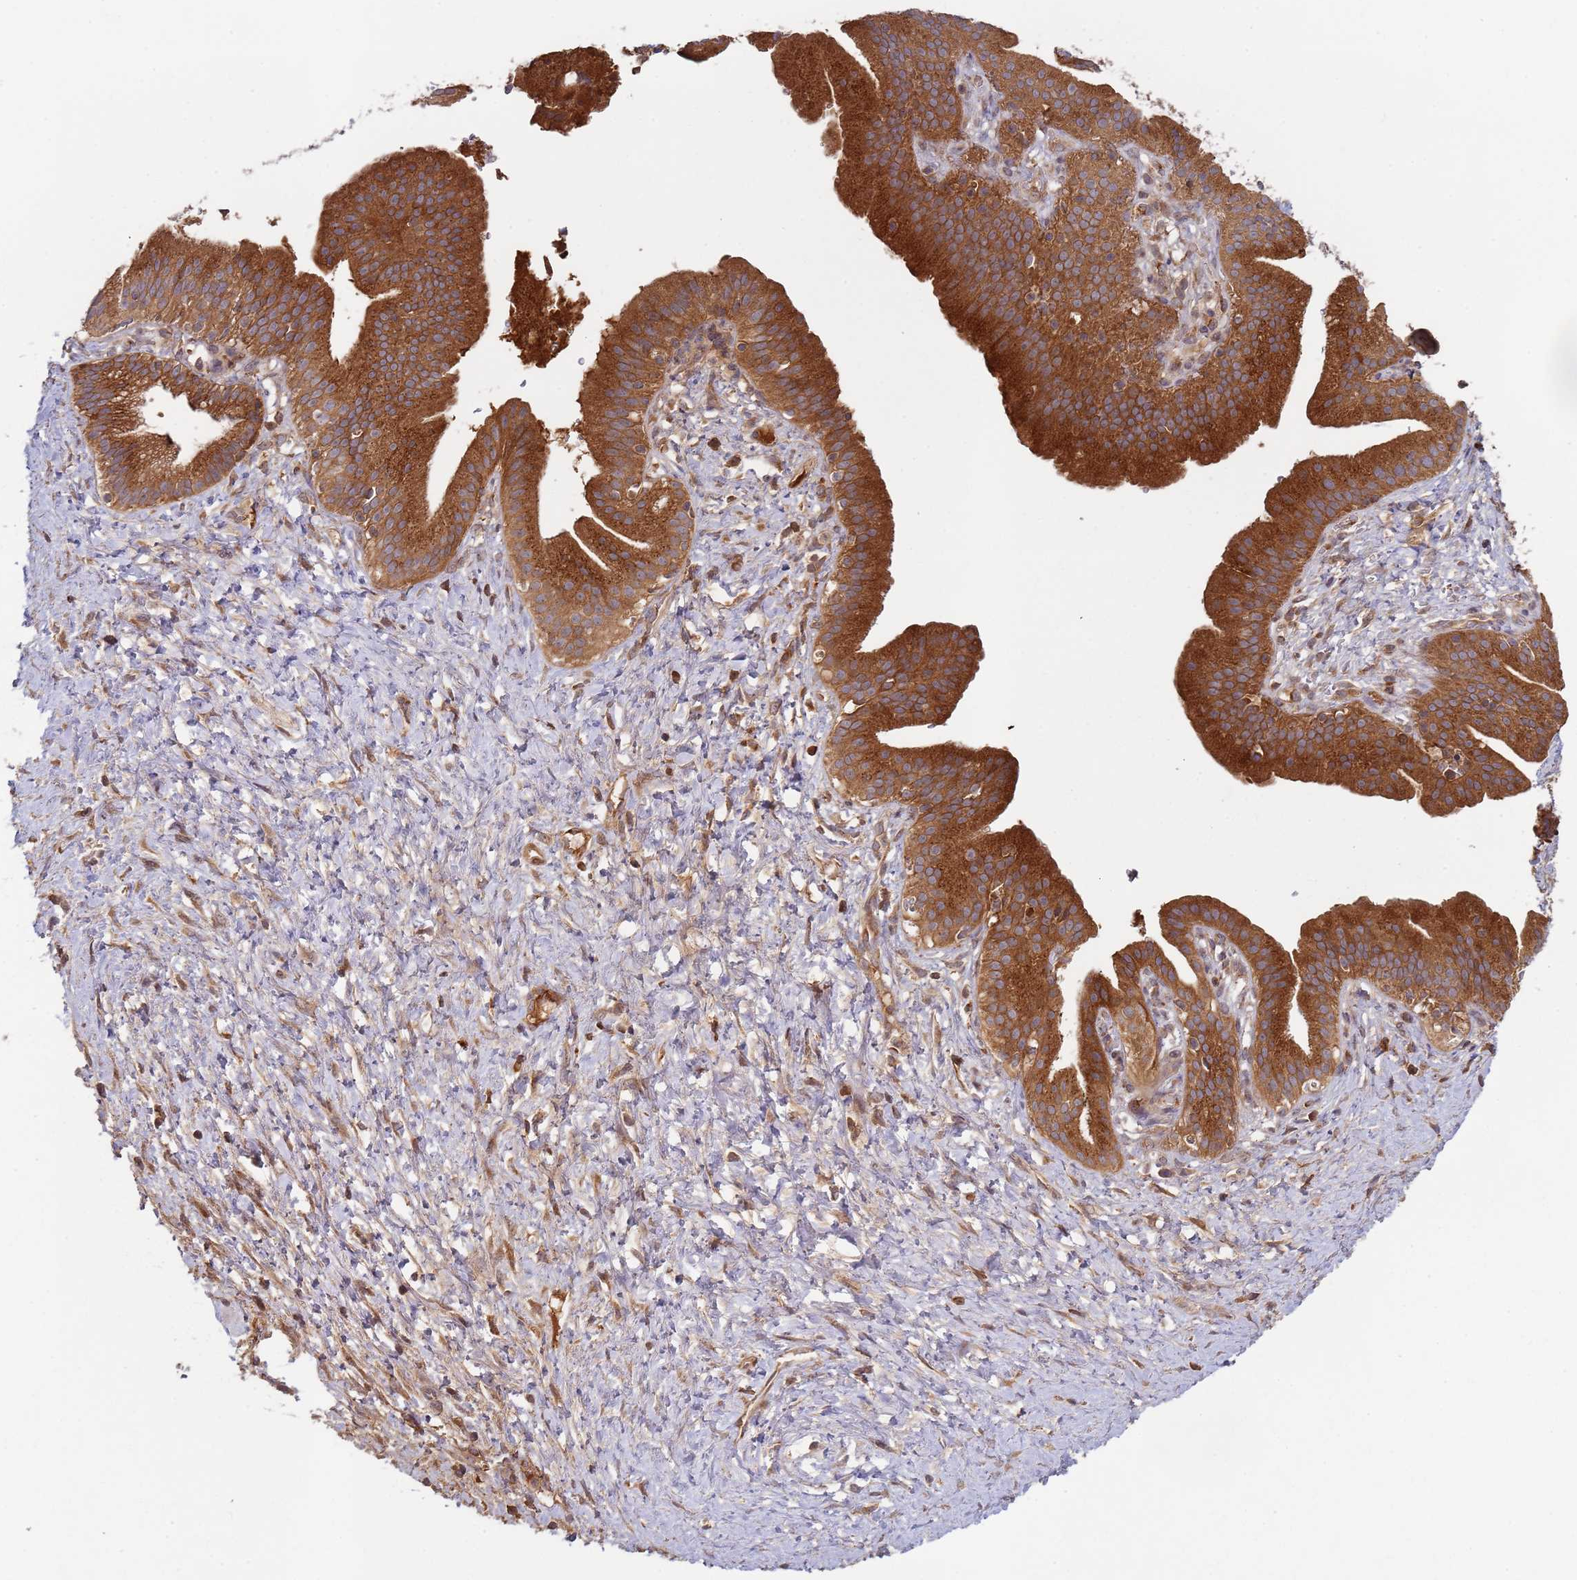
{"staining": {"intensity": "strong", "quantity": ">75%", "location": "cytoplasmic/membranous"}, "tissue": "pancreatic cancer", "cell_type": "Tumor cells", "image_type": "cancer", "snomed": [{"axis": "morphology", "description": "Adenocarcinoma, NOS"}, {"axis": "topography", "description": "Pancreas"}], "caption": "Pancreatic adenocarcinoma stained with DAB immunohistochemistry shows high levels of strong cytoplasmic/membranous staining in about >75% of tumor cells.", "gene": "OR5A2", "patient": {"sex": "male", "age": 68}}